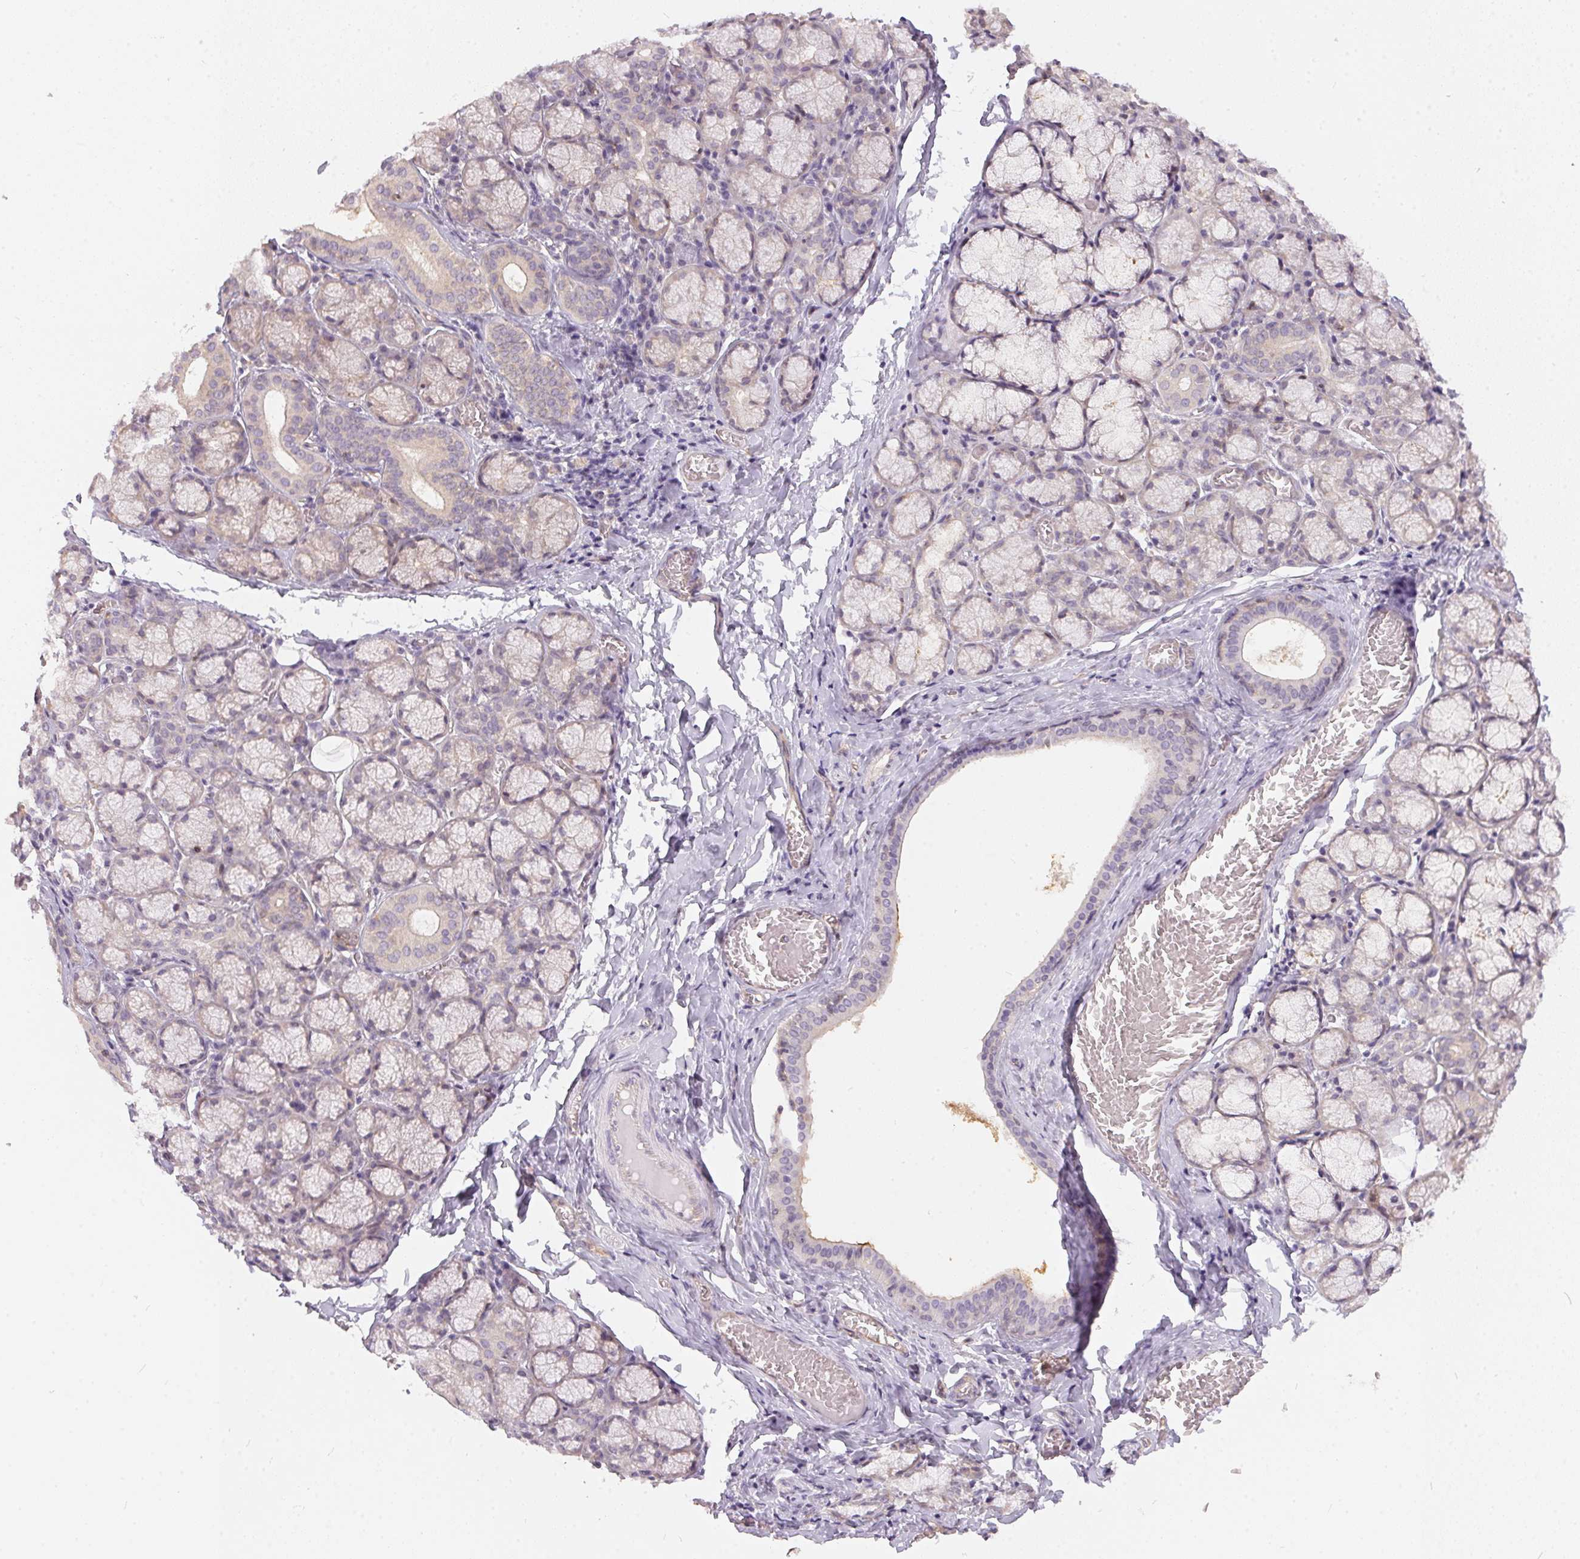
{"staining": {"intensity": "weak", "quantity": "<25%", "location": "cytoplasmic/membranous"}, "tissue": "salivary gland", "cell_type": "Glandular cells", "image_type": "normal", "snomed": [{"axis": "morphology", "description": "Normal tissue, NOS"}, {"axis": "topography", "description": "Salivary gland"}], "caption": "Immunohistochemistry (IHC) micrograph of benign salivary gland: salivary gland stained with DAB displays no significant protein positivity in glandular cells.", "gene": "BLMH", "patient": {"sex": "female", "age": 24}}